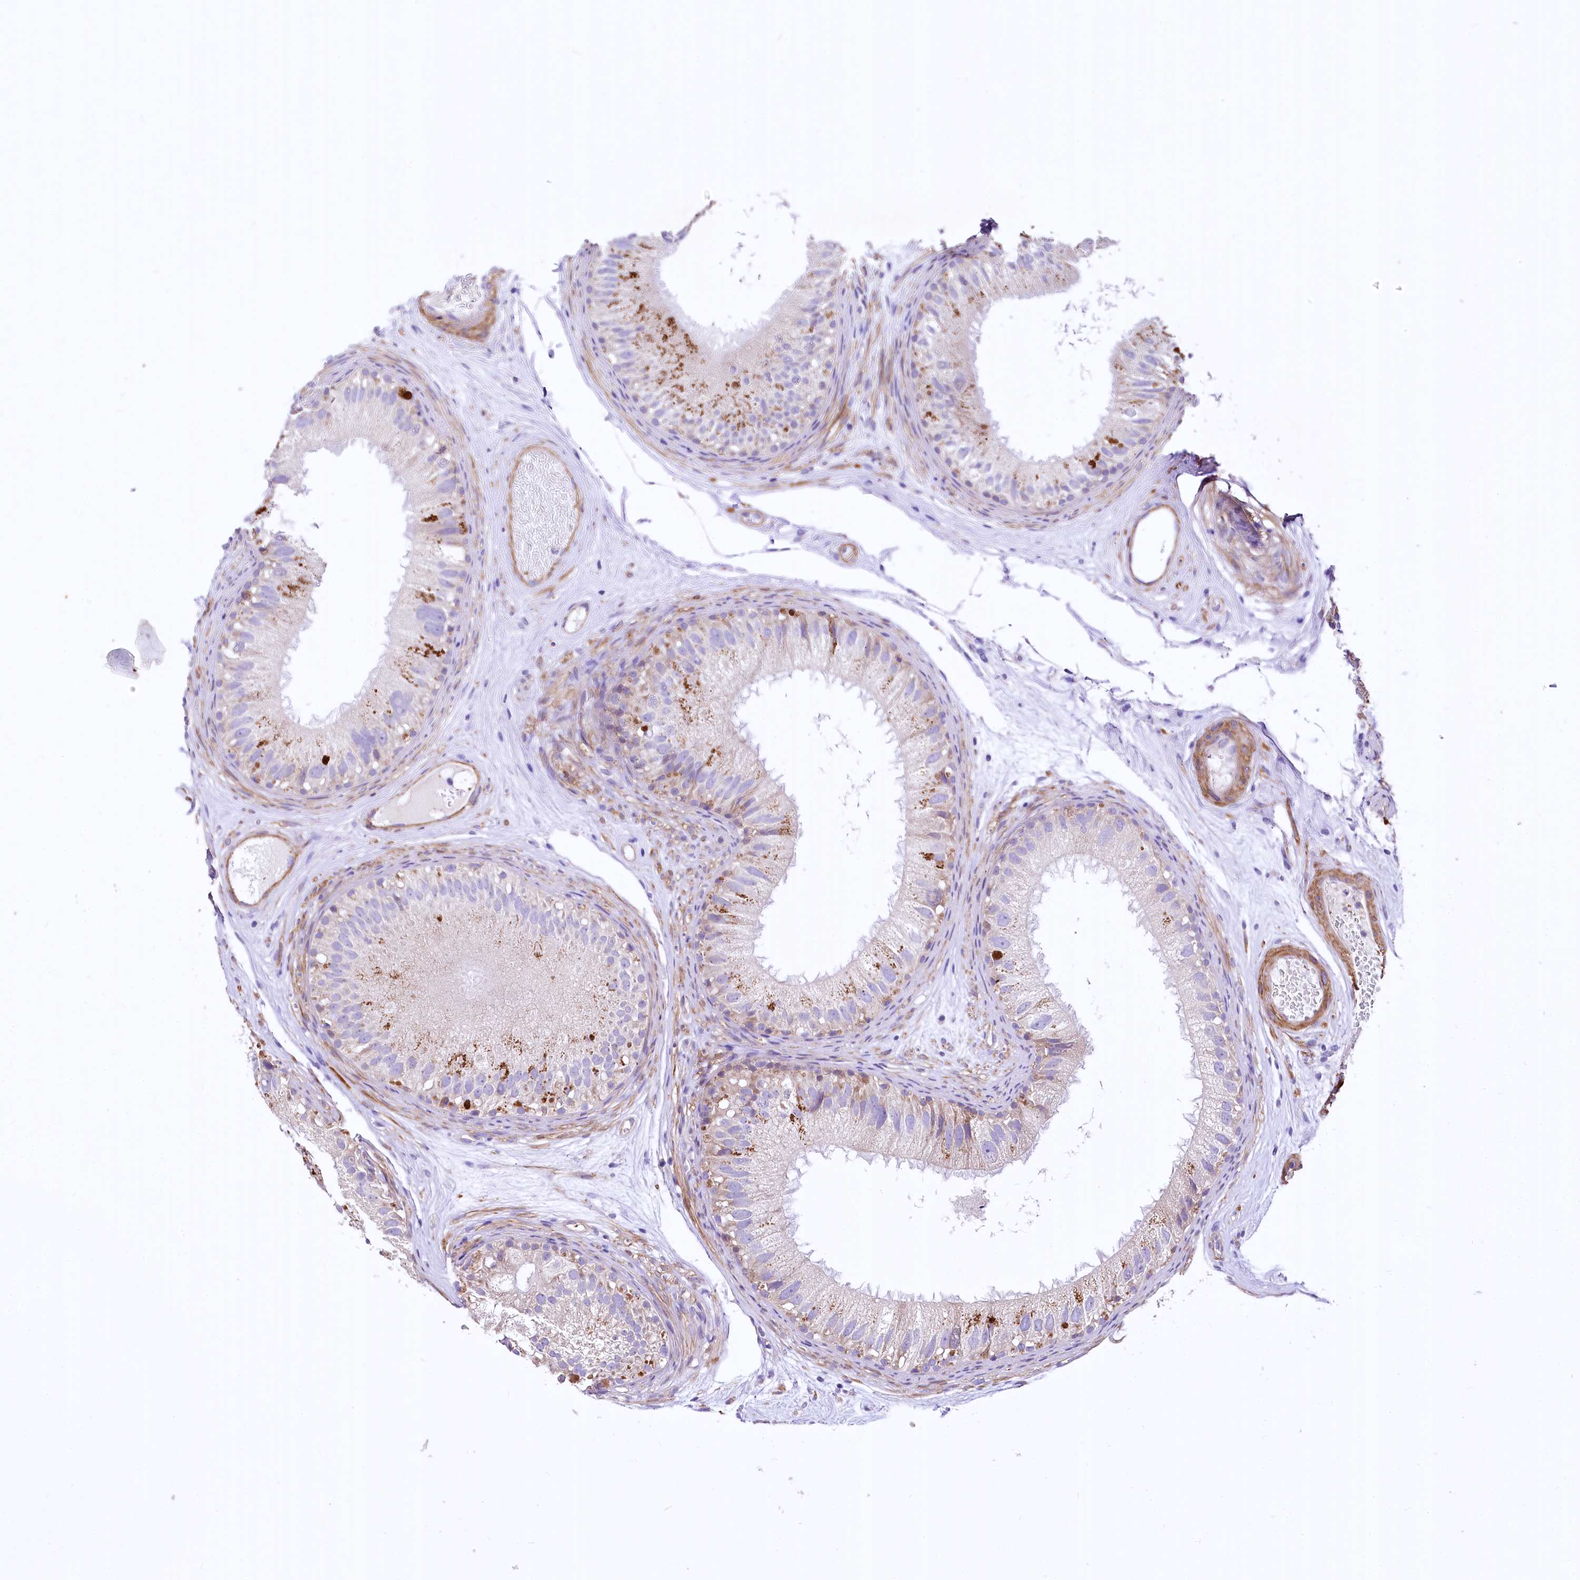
{"staining": {"intensity": "moderate", "quantity": "<25%", "location": "cytoplasmic/membranous"}, "tissue": "epididymis", "cell_type": "Glandular cells", "image_type": "normal", "snomed": [{"axis": "morphology", "description": "Normal tissue, NOS"}, {"axis": "topography", "description": "Epididymis"}], "caption": "IHC photomicrograph of benign epididymis: human epididymis stained using immunohistochemistry (IHC) shows low levels of moderate protein expression localized specifically in the cytoplasmic/membranous of glandular cells, appearing as a cytoplasmic/membranous brown color.", "gene": "RDH16", "patient": {"sex": "male", "age": 77}}